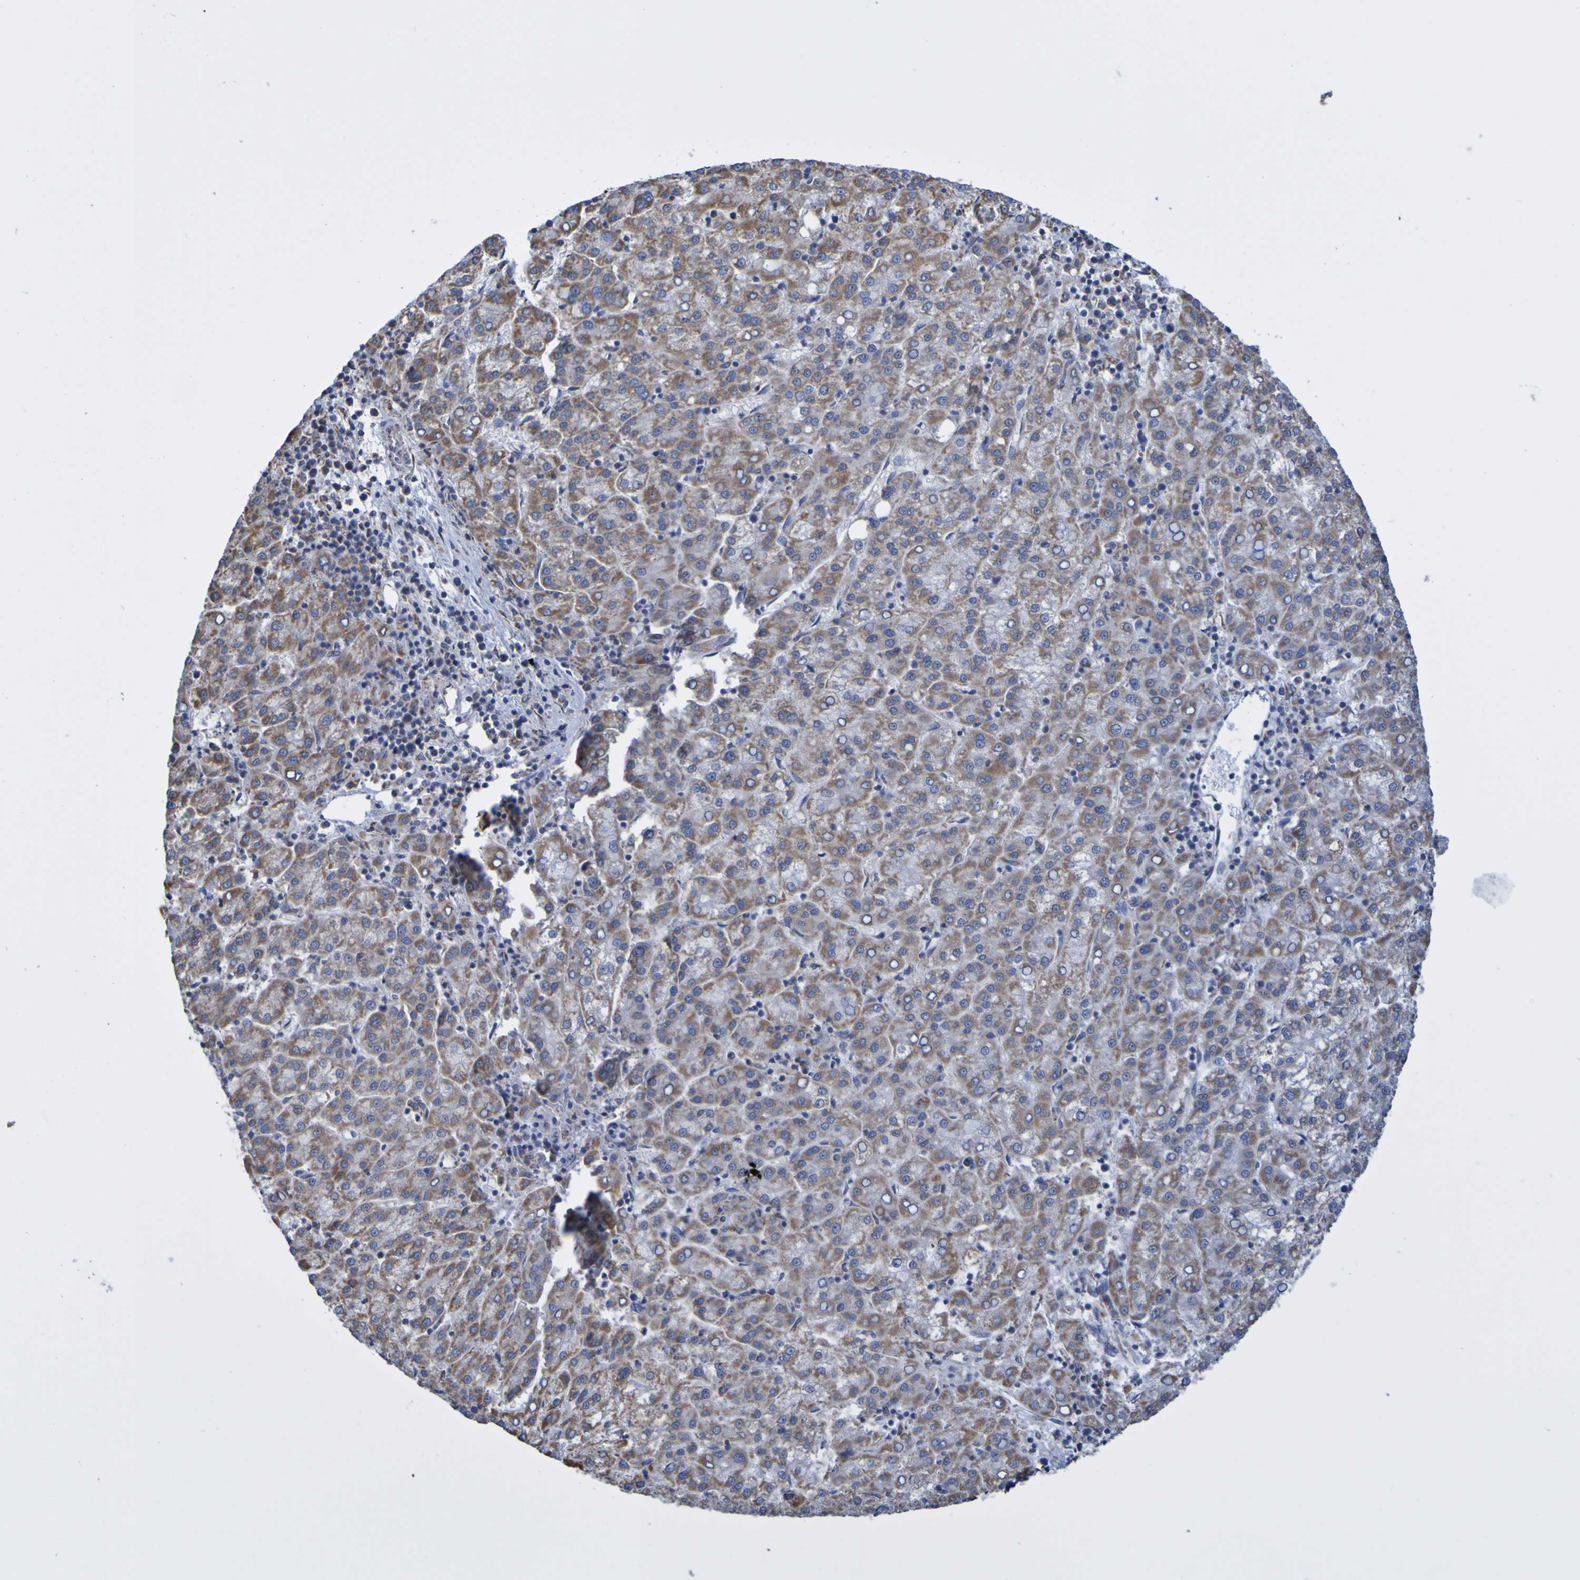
{"staining": {"intensity": "moderate", "quantity": ">75%", "location": "cytoplasmic/membranous"}, "tissue": "liver cancer", "cell_type": "Tumor cells", "image_type": "cancer", "snomed": [{"axis": "morphology", "description": "Carcinoma, Hepatocellular, NOS"}, {"axis": "topography", "description": "Liver"}], "caption": "Approximately >75% of tumor cells in hepatocellular carcinoma (liver) display moderate cytoplasmic/membranous protein staining as visualized by brown immunohistochemical staining.", "gene": "CNTN2", "patient": {"sex": "female", "age": 58}}